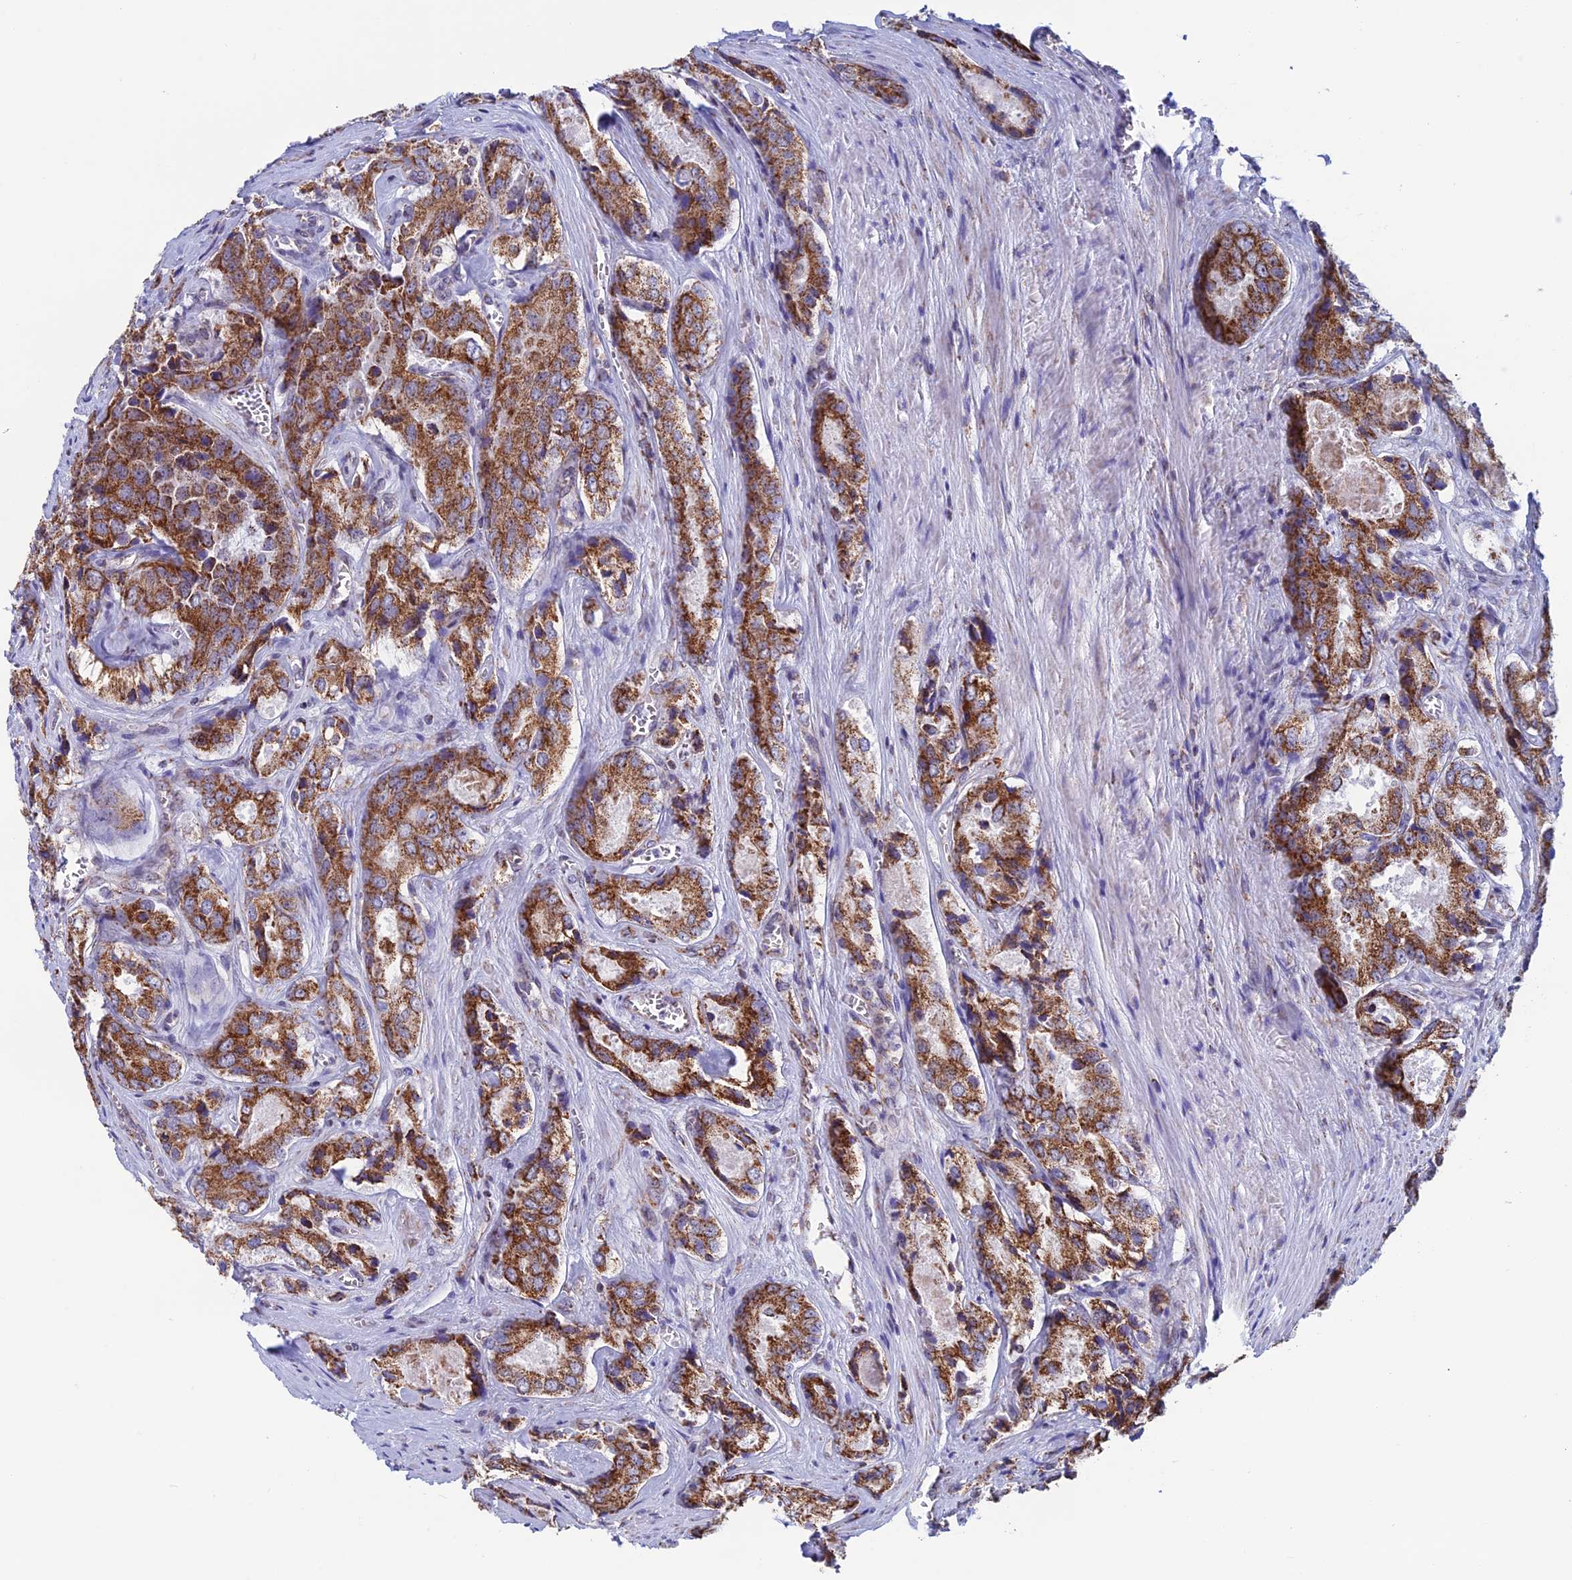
{"staining": {"intensity": "strong", "quantity": ">75%", "location": "cytoplasmic/membranous"}, "tissue": "prostate cancer", "cell_type": "Tumor cells", "image_type": "cancer", "snomed": [{"axis": "morphology", "description": "Adenocarcinoma, Low grade"}, {"axis": "topography", "description": "Prostate"}], "caption": "A histopathology image of prostate cancer (adenocarcinoma (low-grade)) stained for a protein shows strong cytoplasmic/membranous brown staining in tumor cells.", "gene": "ZNG1B", "patient": {"sex": "male", "age": 68}}